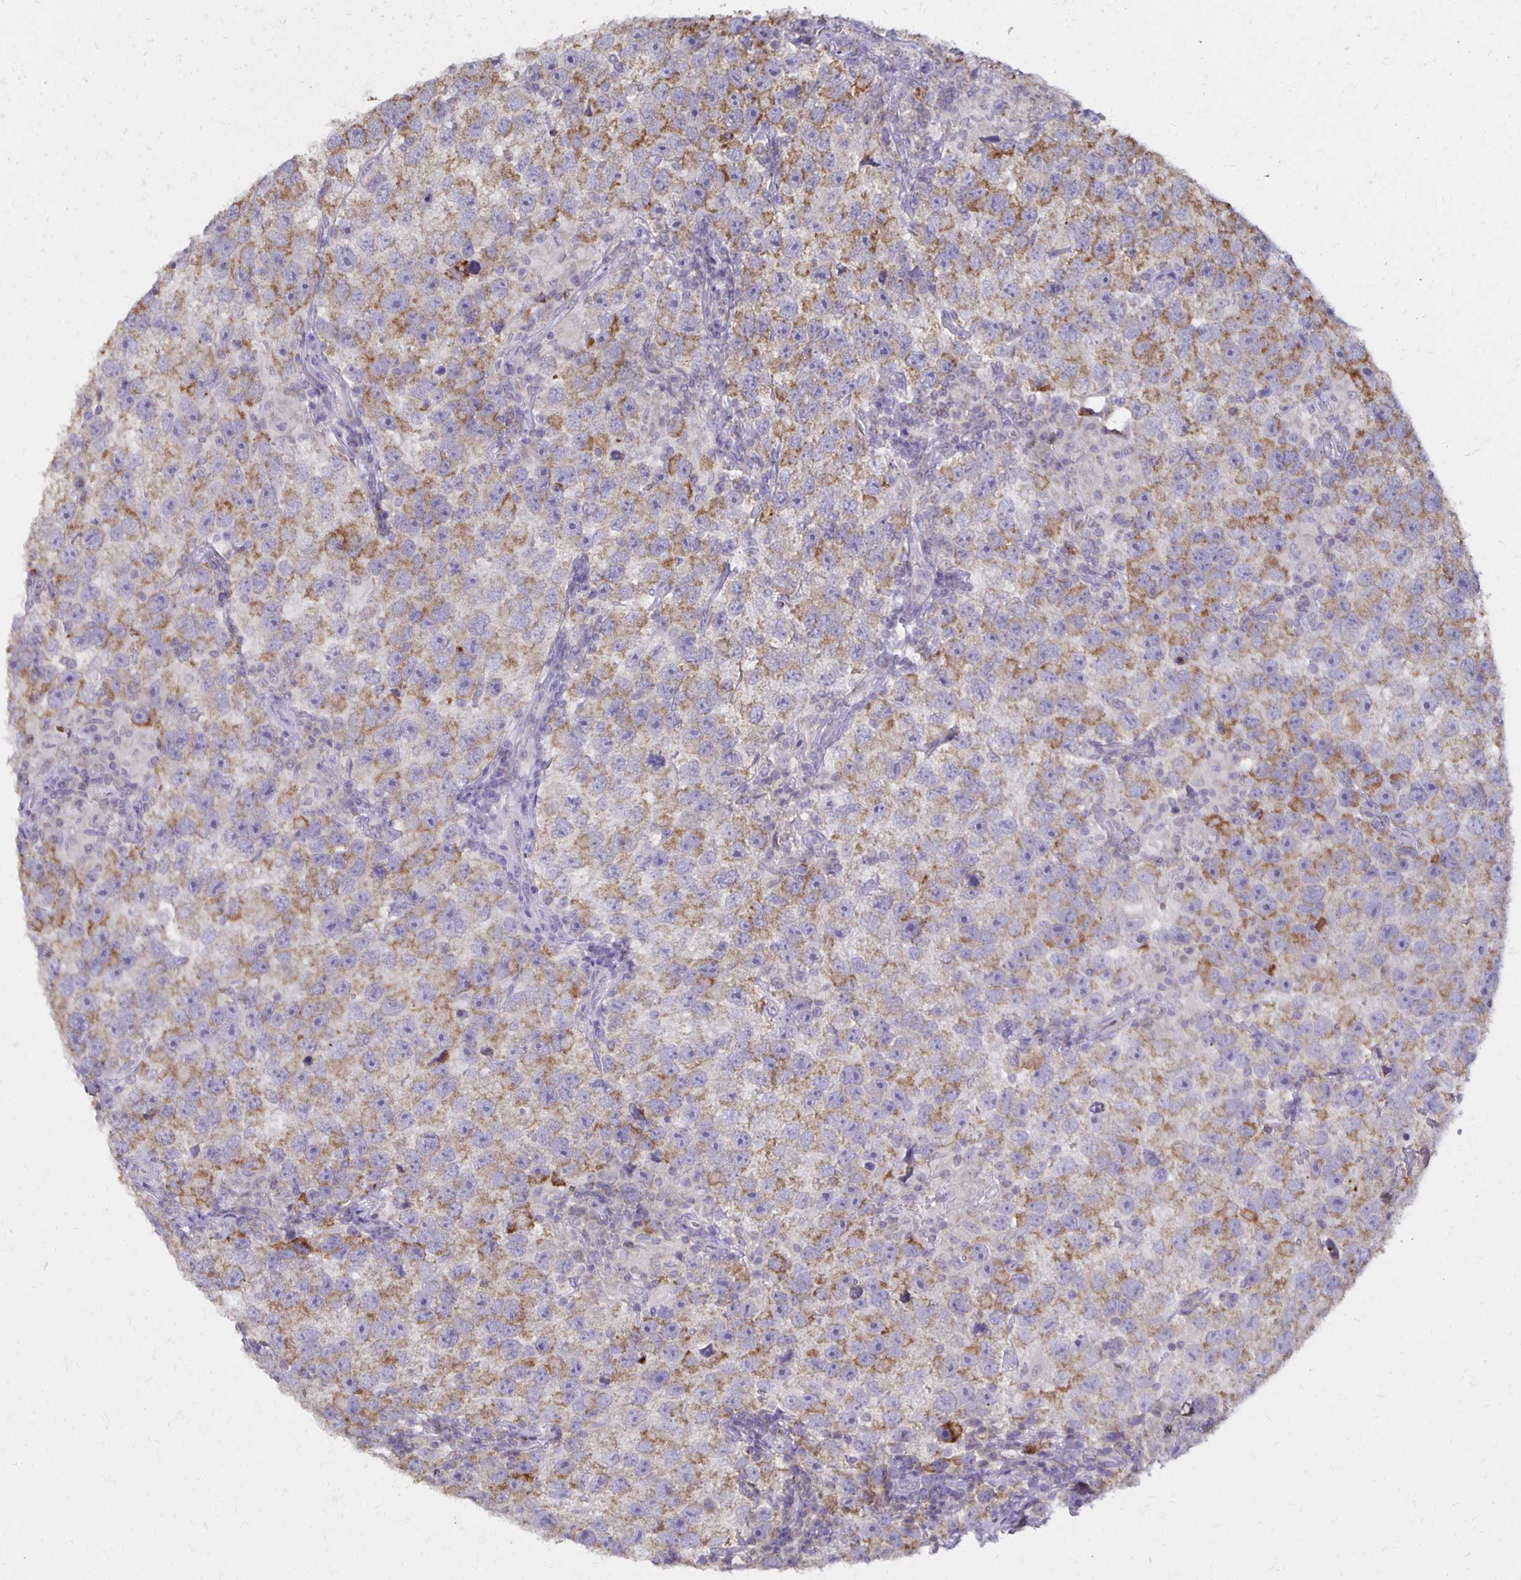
{"staining": {"intensity": "moderate", "quantity": ">75%", "location": "cytoplasmic/membranous"}, "tissue": "testis cancer", "cell_type": "Tumor cells", "image_type": "cancer", "snomed": [{"axis": "morphology", "description": "Seminoma, NOS"}, {"axis": "topography", "description": "Testis"}], "caption": "Testis cancer stained with DAB immunohistochemistry shows medium levels of moderate cytoplasmic/membranous expression in about >75% of tumor cells.", "gene": "IER3", "patient": {"sex": "male", "age": 26}}